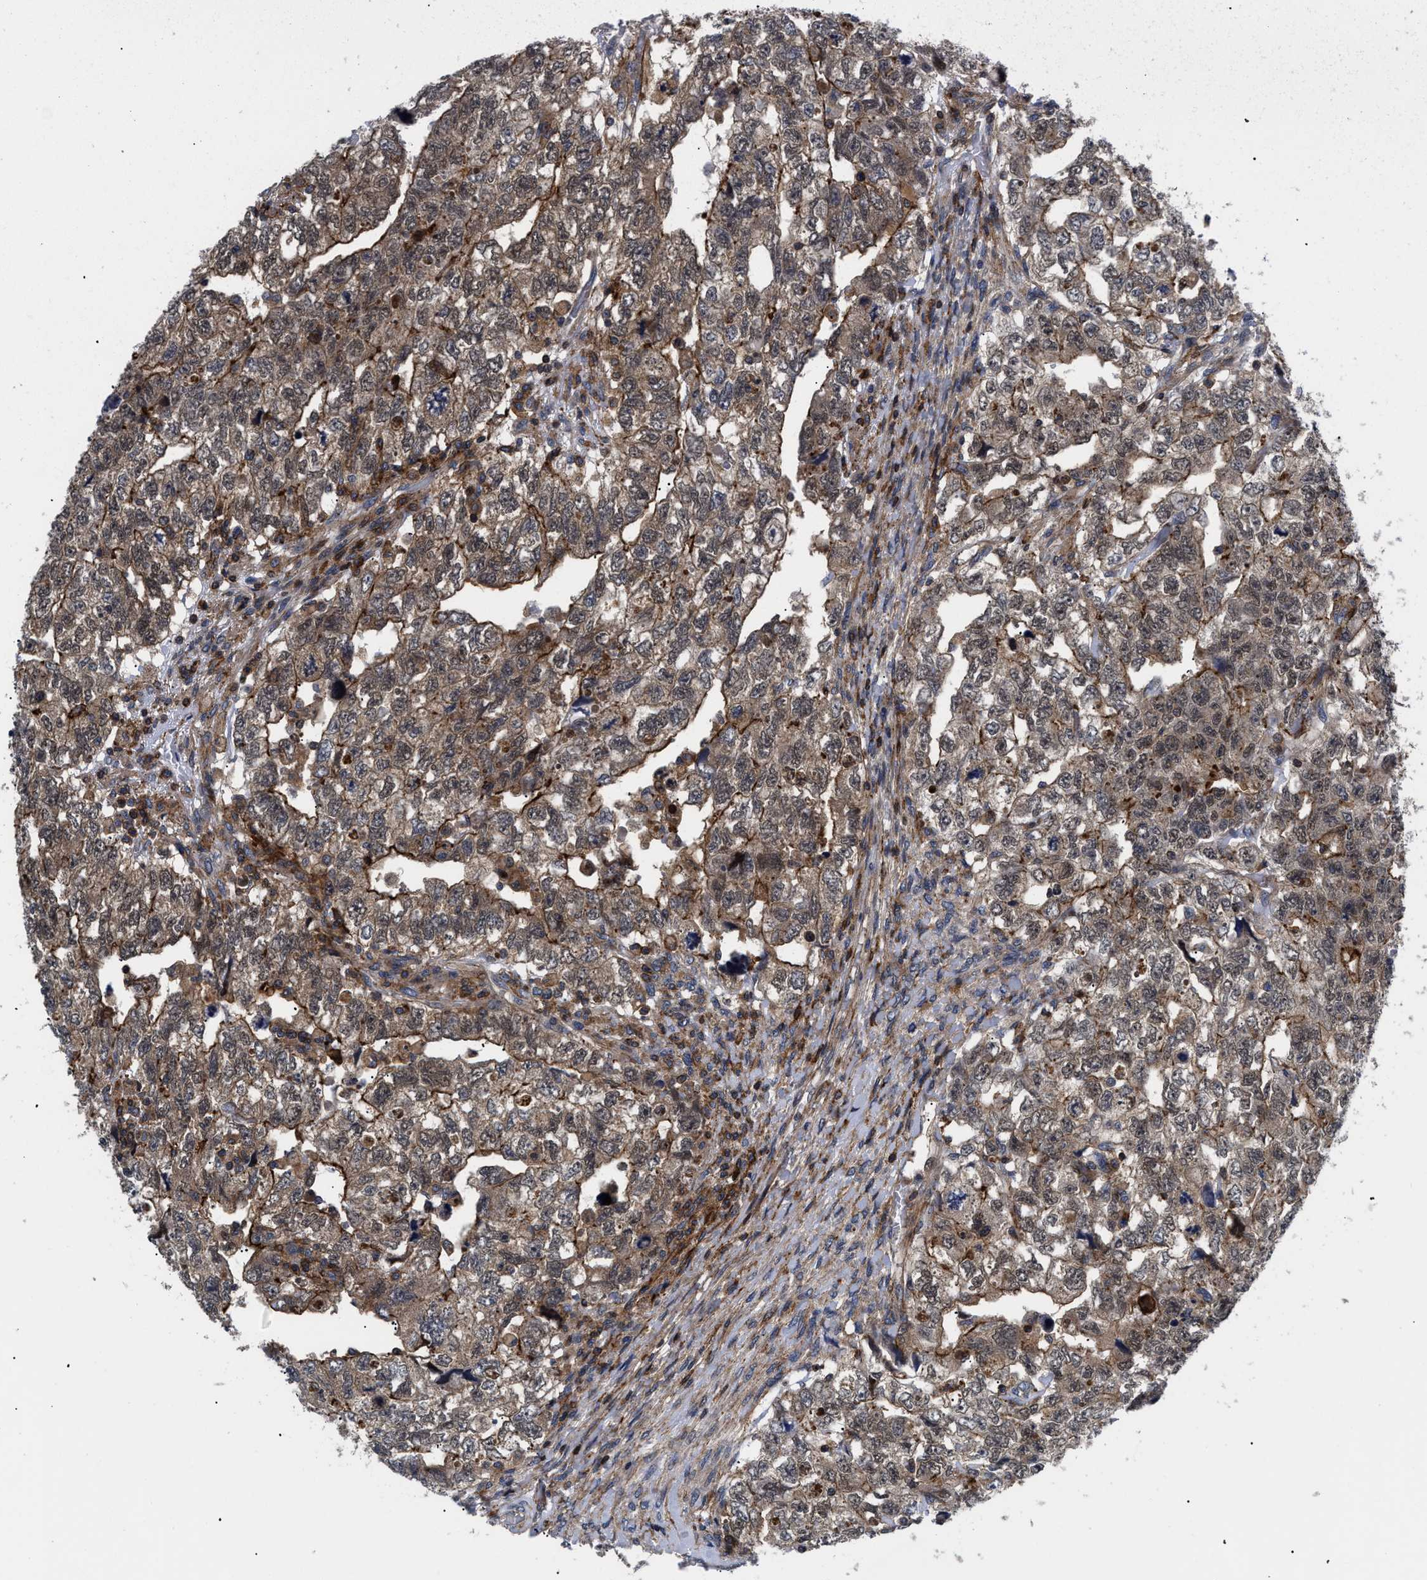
{"staining": {"intensity": "moderate", "quantity": ">75%", "location": "cytoplasmic/membranous"}, "tissue": "testis cancer", "cell_type": "Tumor cells", "image_type": "cancer", "snomed": [{"axis": "morphology", "description": "Carcinoma, Embryonal, NOS"}, {"axis": "topography", "description": "Testis"}], "caption": "Approximately >75% of tumor cells in human testis cancer (embryonal carcinoma) reveal moderate cytoplasmic/membranous protein expression as visualized by brown immunohistochemical staining.", "gene": "SPAST", "patient": {"sex": "male", "age": 36}}